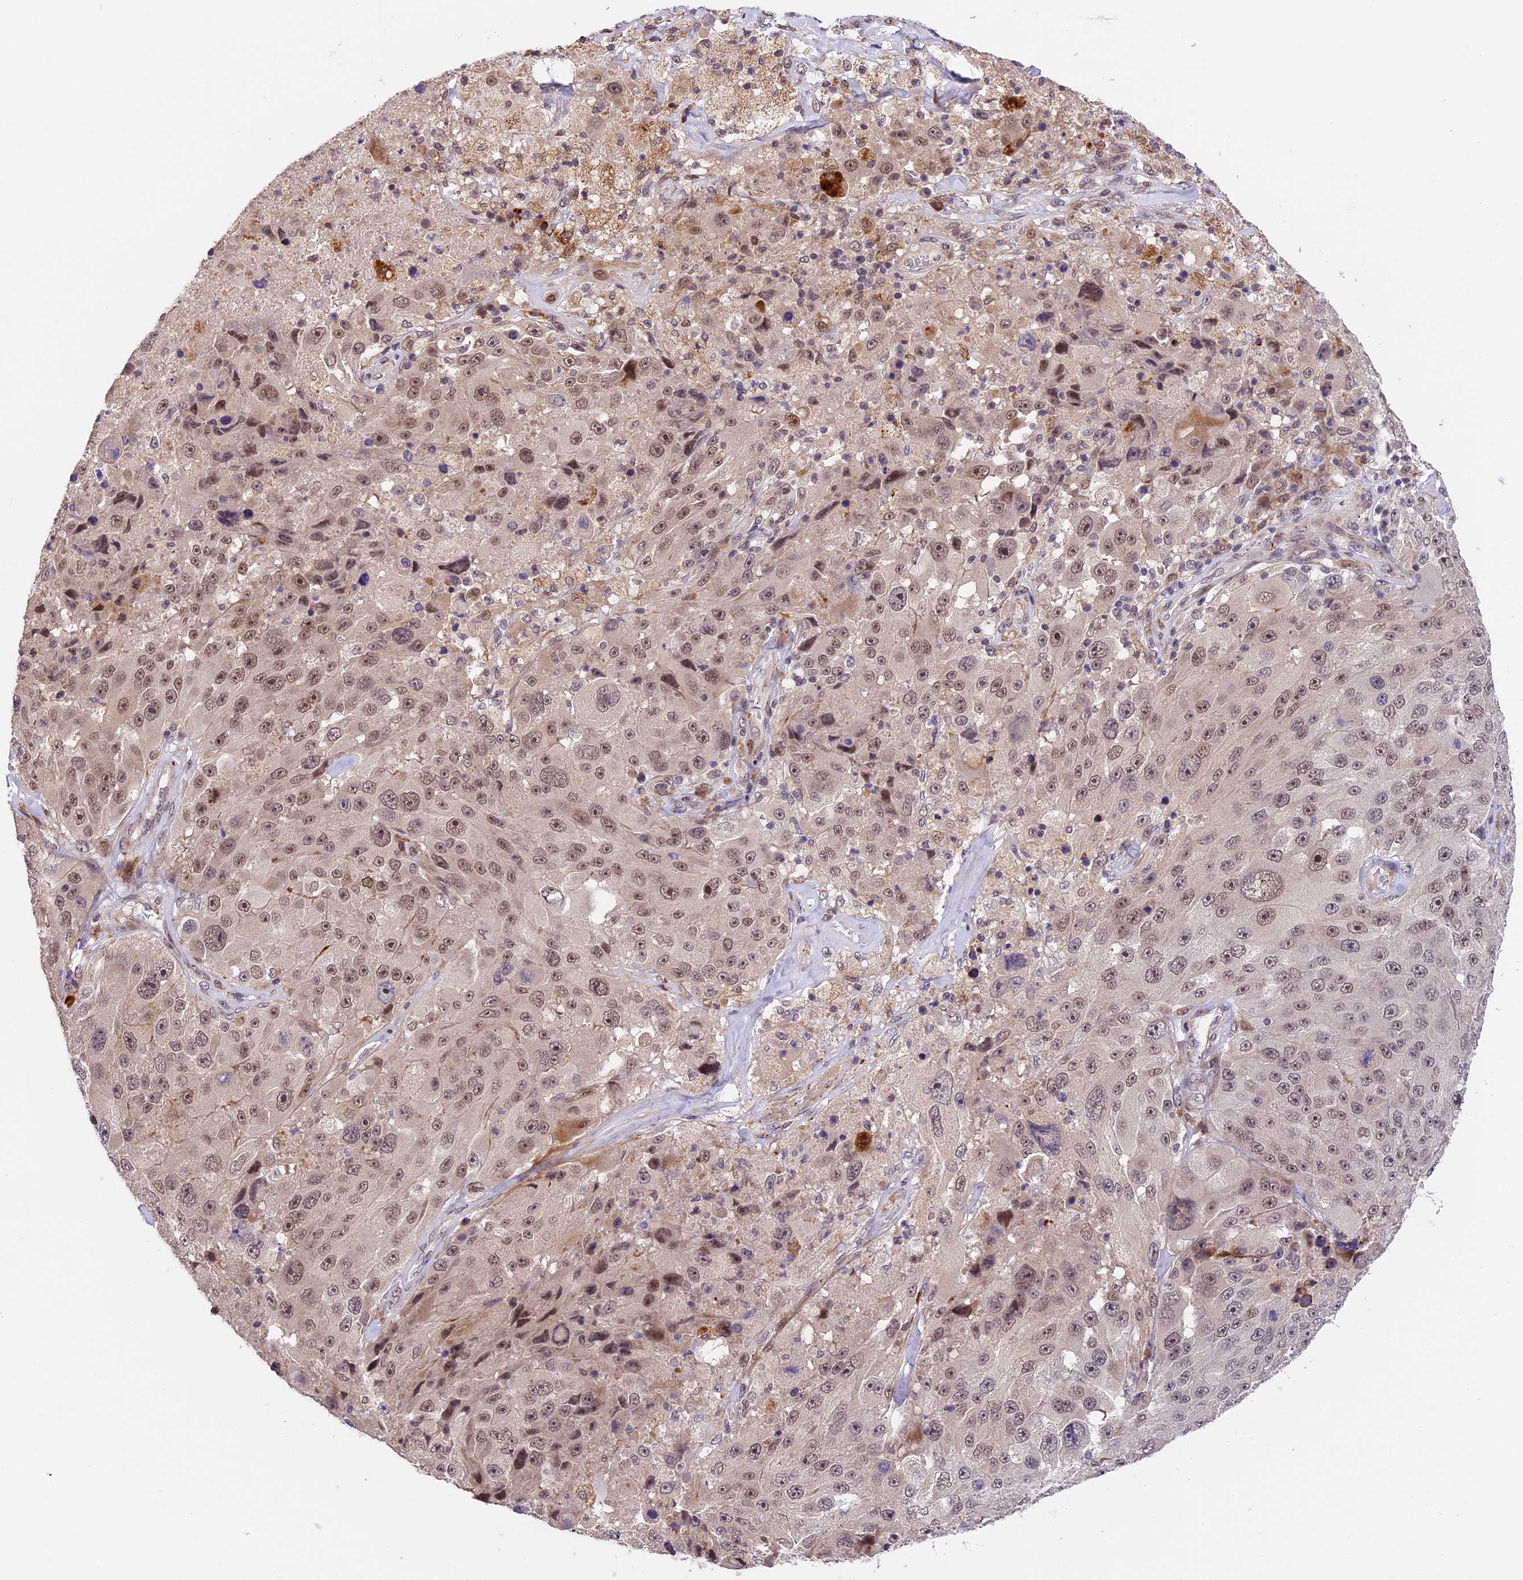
{"staining": {"intensity": "moderate", "quantity": "25%-75%", "location": "nuclear"}, "tissue": "melanoma", "cell_type": "Tumor cells", "image_type": "cancer", "snomed": [{"axis": "morphology", "description": "Malignant melanoma, Metastatic site"}, {"axis": "topography", "description": "Lymph node"}], "caption": "Tumor cells demonstrate moderate nuclear staining in about 25%-75% of cells in malignant melanoma (metastatic site).", "gene": "FBXO45", "patient": {"sex": "male", "age": 62}}